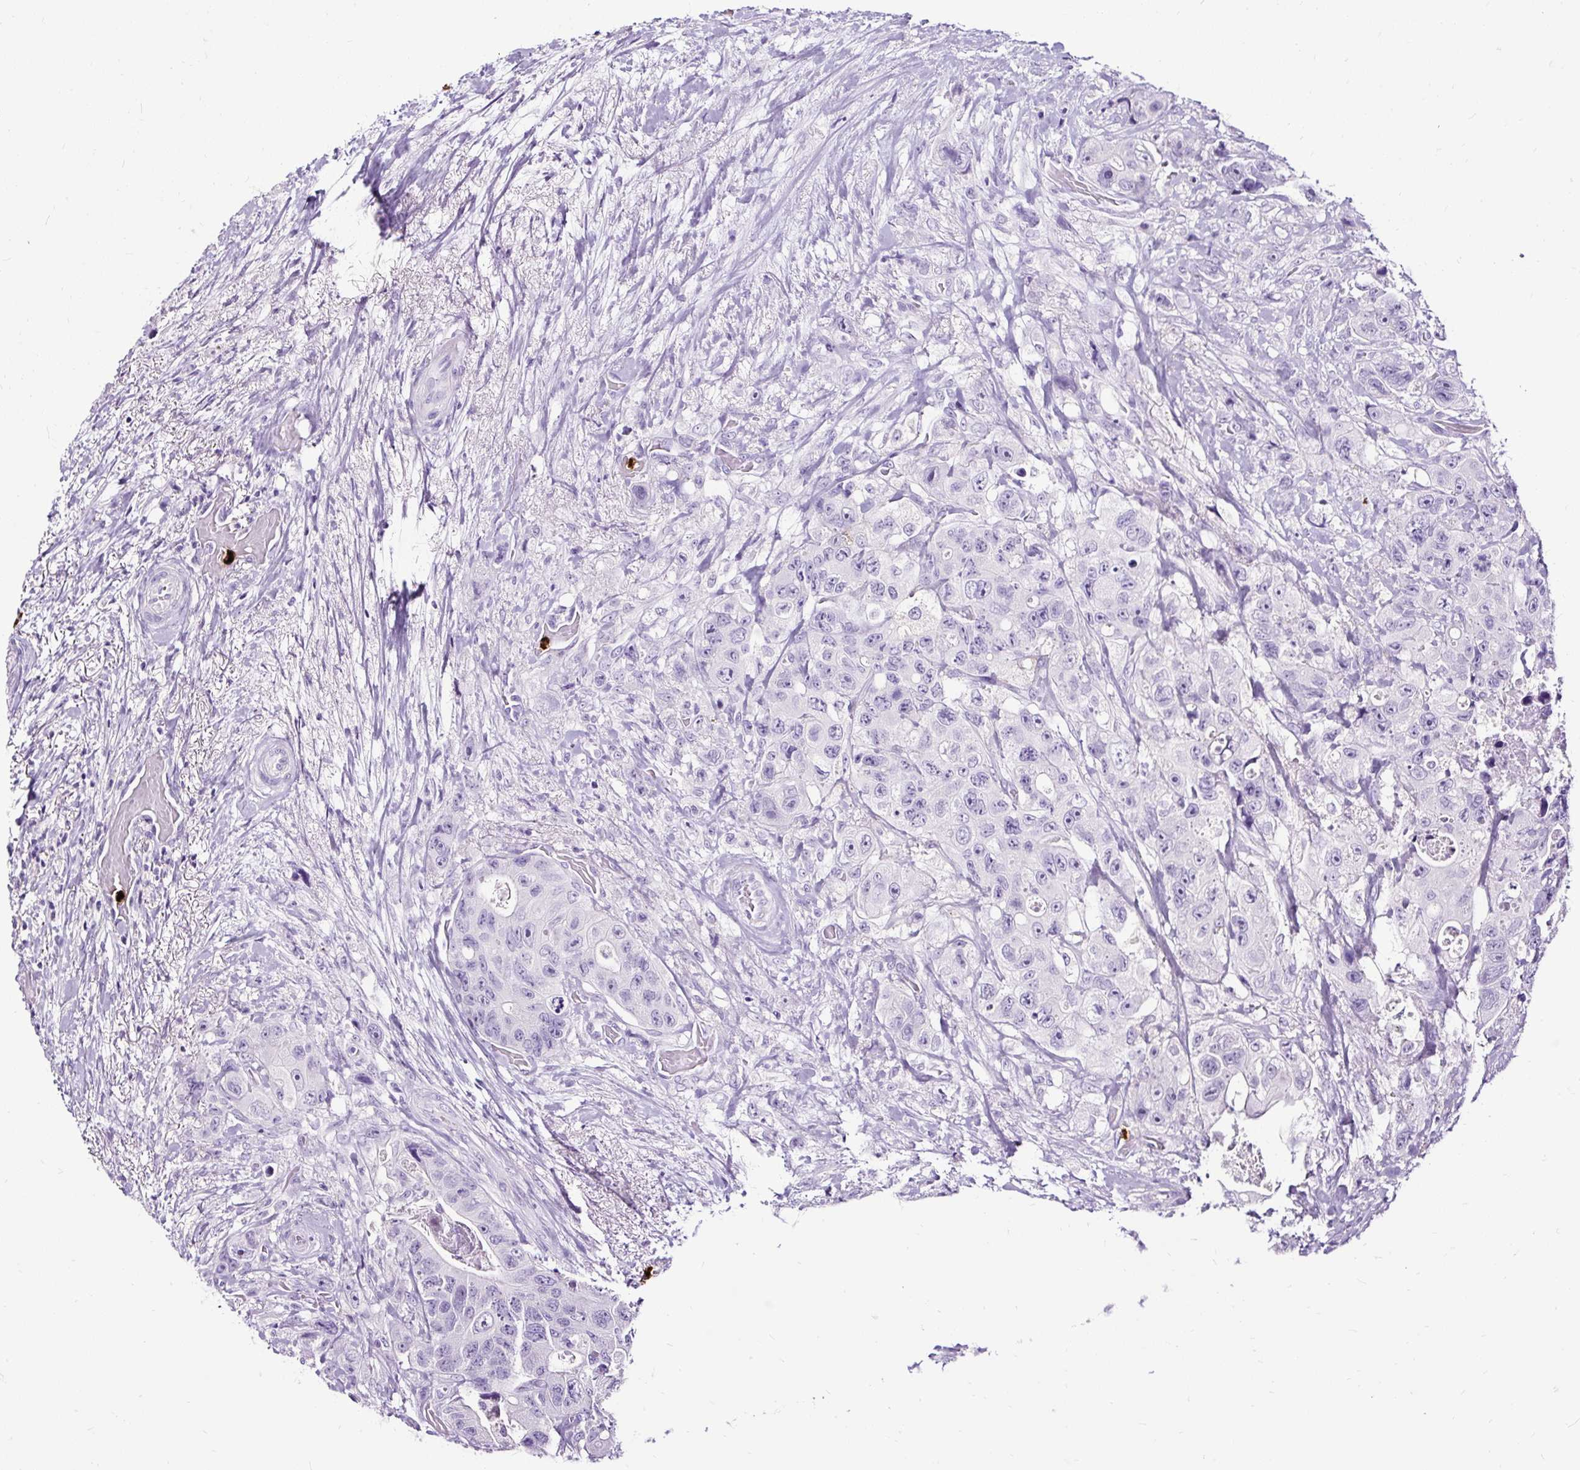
{"staining": {"intensity": "negative", "quantity": "none", "location": "none"}, "tissue": "colorectal cancer", "cell_type": "Tumor cells", "image_type": "cancer", "snomed": [{"axis": "morphology", "description": "Adenocarcinoma, NOS"}, {"axis": "topography", "description": "Colon"}], "caption": "A micrograph of adenocarcinoma (colorectal) stained for a protein shows no brown staining in tumor cells.", "gene": "SLC7A8", "patient": {"sex": "female", "age": 46}}